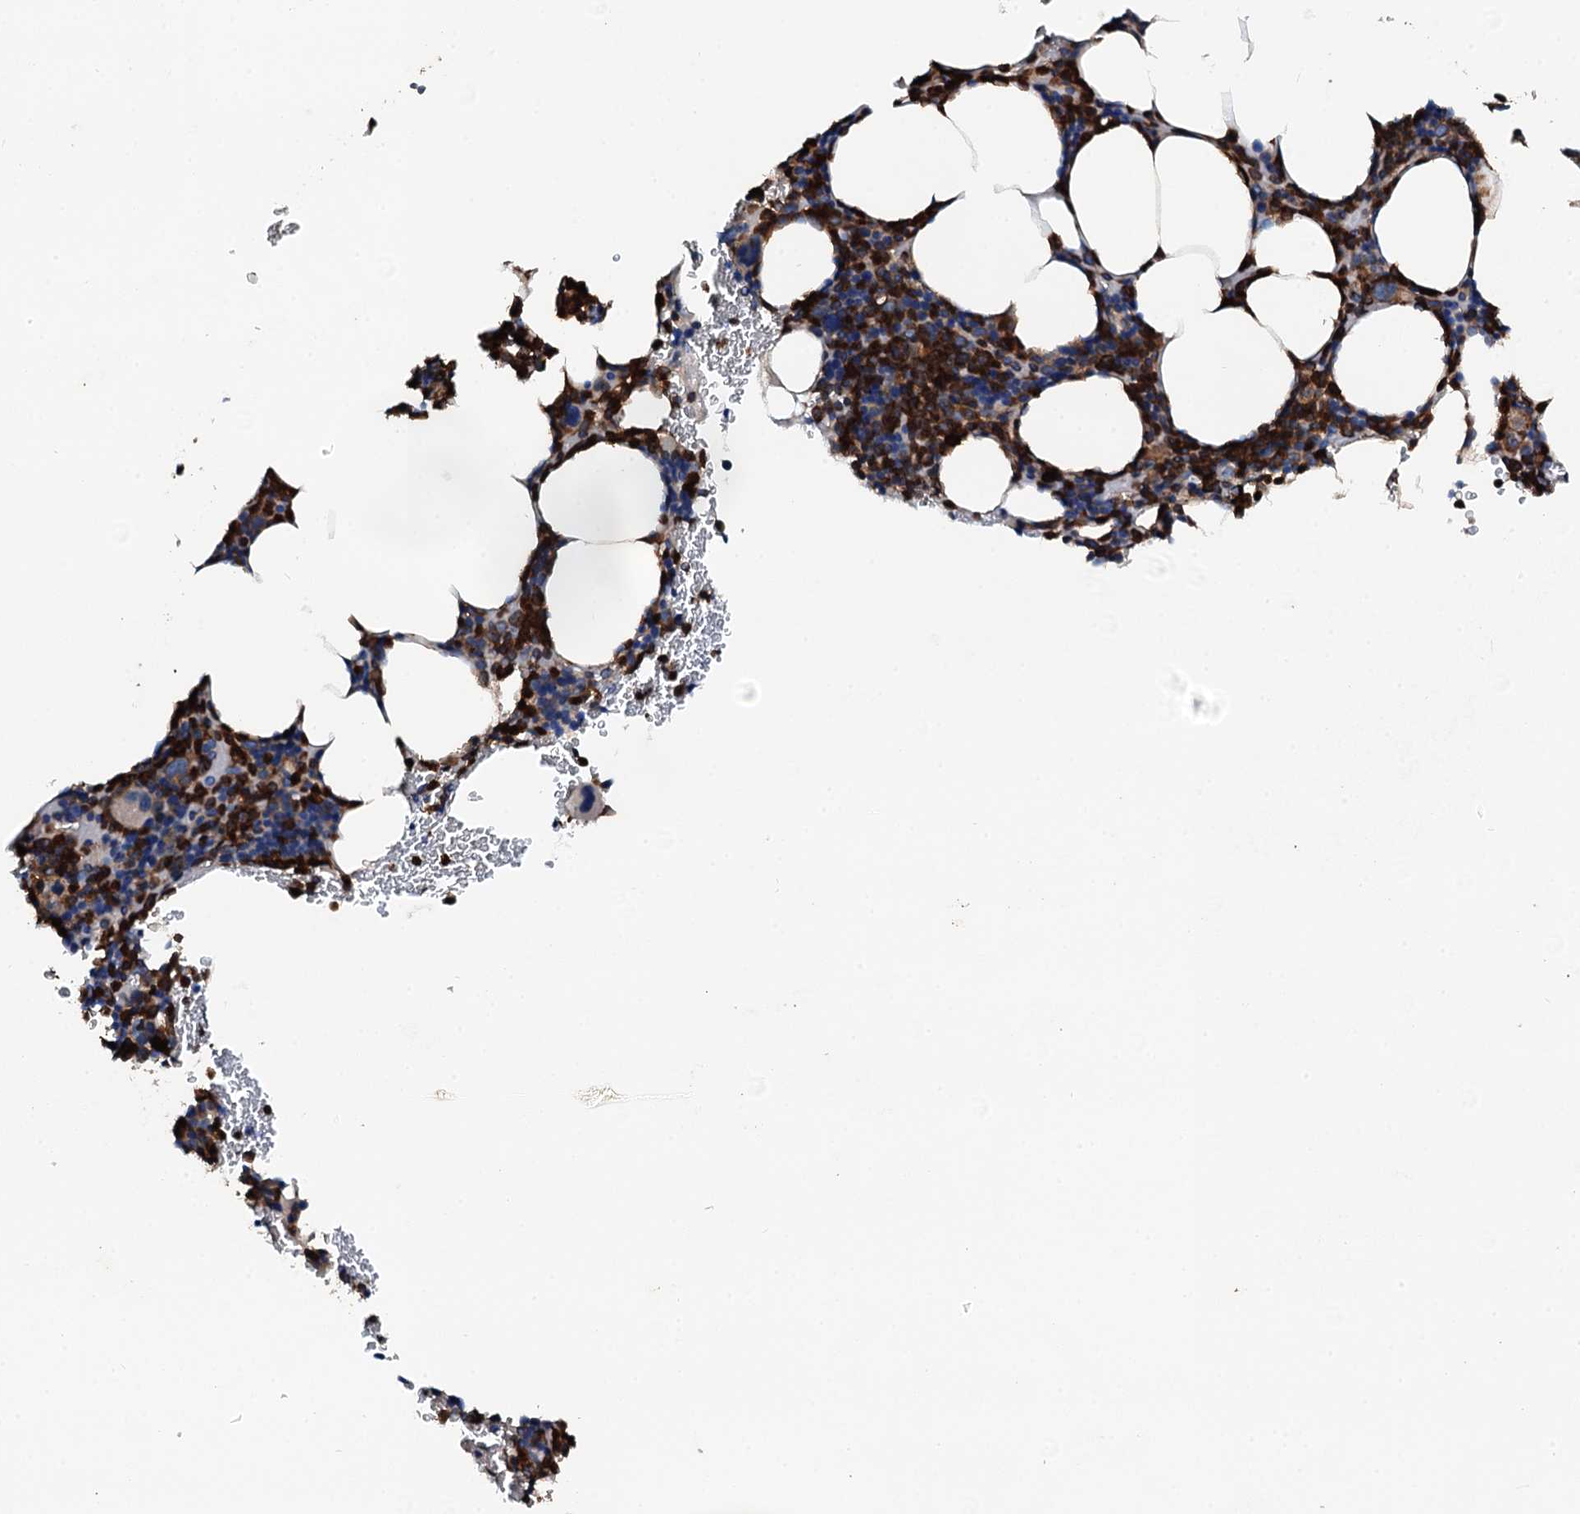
{"staining": {"intensity": "strong", "quantity": "25%-75%", "location": "cytoplasmic/membranous"}, "tissue": "bone marrow", "cell_type": "Hematopoietic cells", "image_type": "normal", "snomed": [{"axis": "morphology", "description": "Normal tissue, NOS"}, {"axis": "topography", "description": "Bone marrow"}], "caption": "Immunohistochemical staining of unremarkable human bone marrow exhibits high levels of strong cytoplasmic/membranous positivity in about 25%-75% of hematopoietic cells.", "gene": "GRK2", "patient": {"sex": "female", "age": 77}}